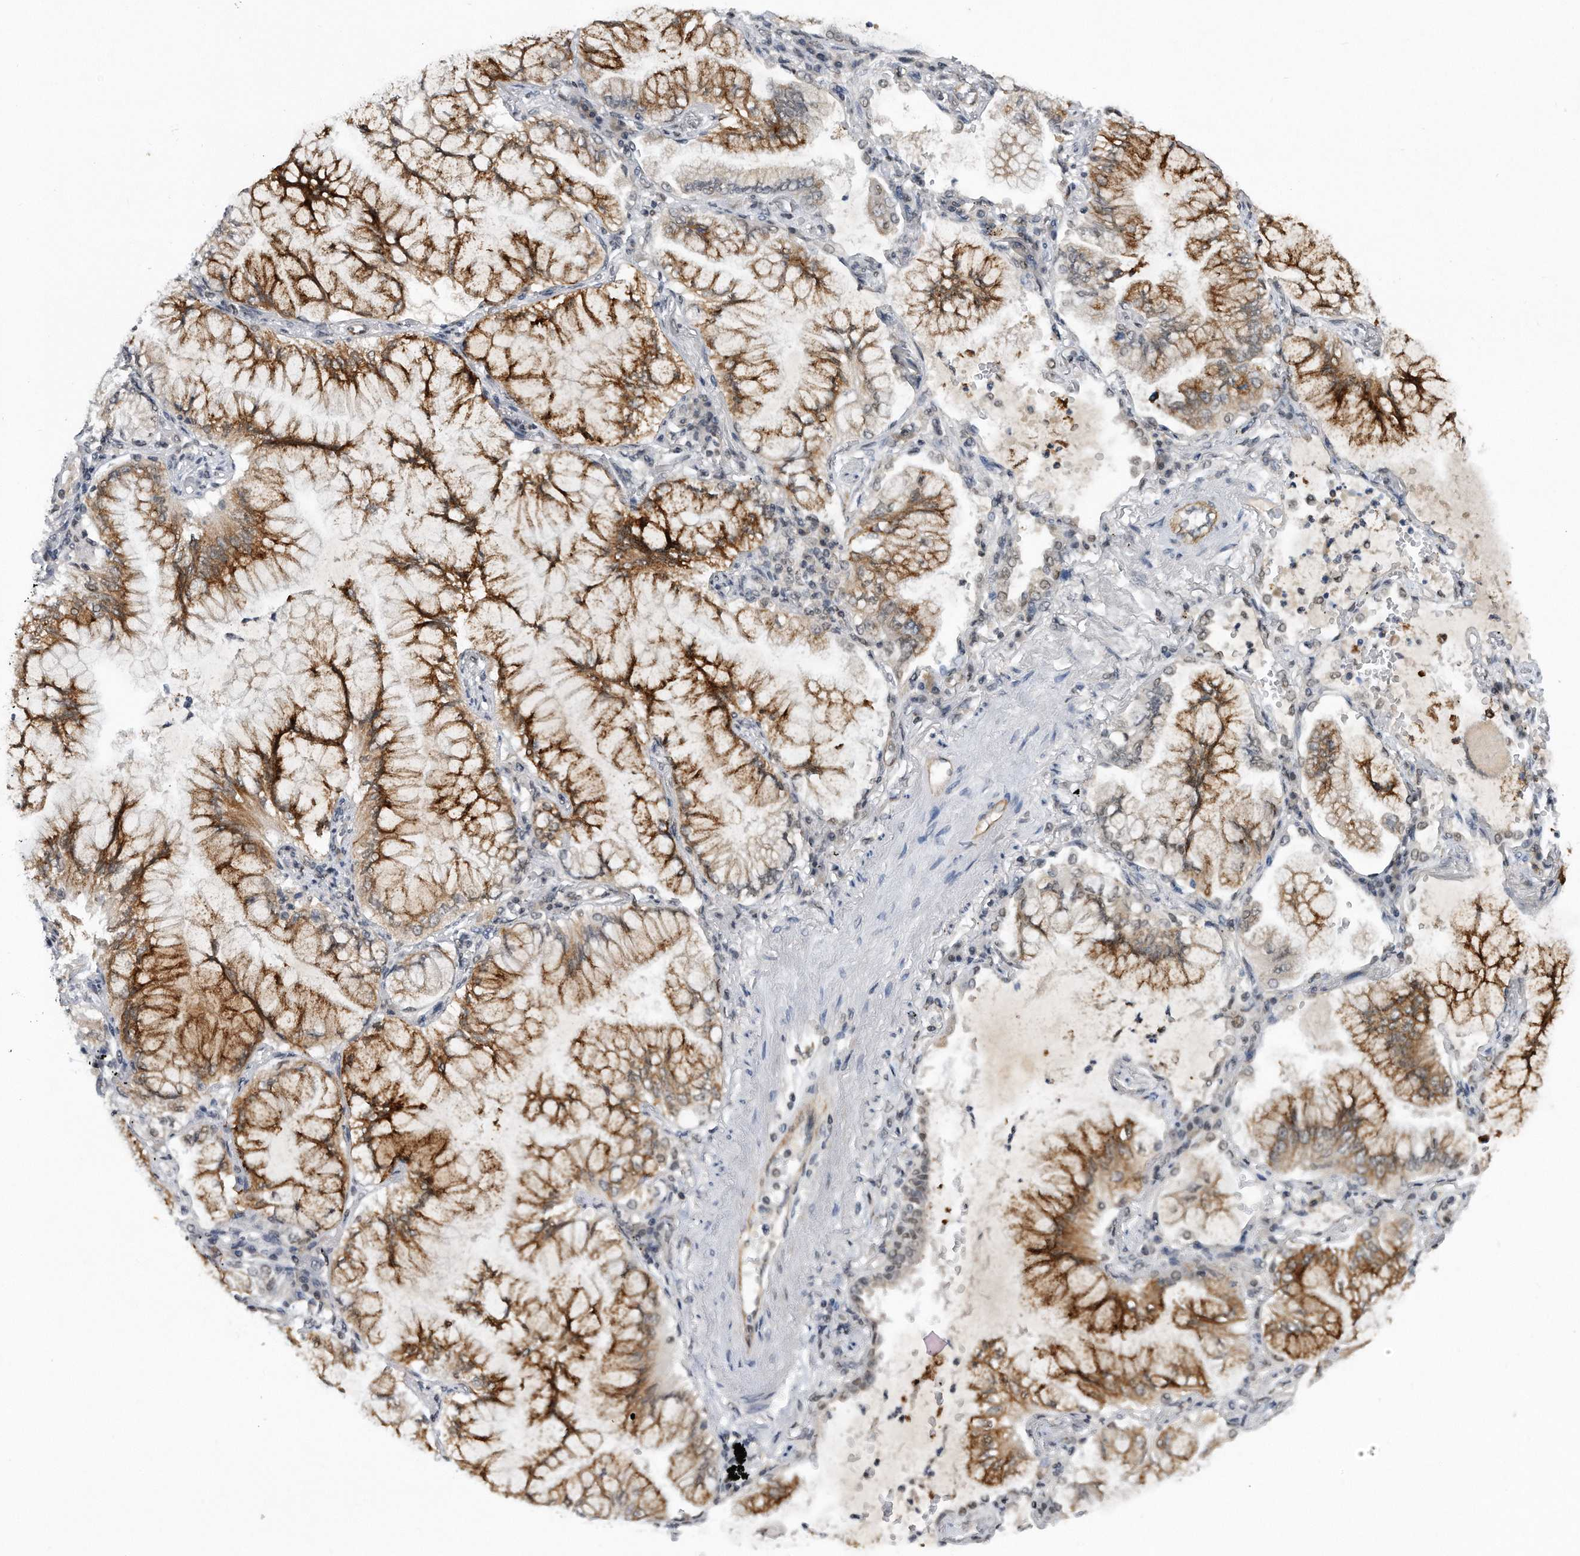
{"staining": {"intensity": "moderate", "quantity": "25%-75%", "location": "cytoplasmic/membranous"}, "tissue": "lung cancer", "cell_type": "Tumor cells", "image_type": "cancer", "snomed": [{"axis": "morphology", "description": "Adenocarcinoma, NOS"}, {"axis": "topography", "description": "Lung"}], "caption": "Lung cancer (adenocarcinoma) stained with IHC exhibits moderate cytoplasmic/membranous staining in approximately 25%-75% of tumor cells. The staining was performed using DAB (3,3'-diaminobenzidine), with brown indicating positive protein expression. Nuclei are stained blue with hematoxylin.", "gene": "TP53INP1", "patient": {"sex": "female", "age": 70}}